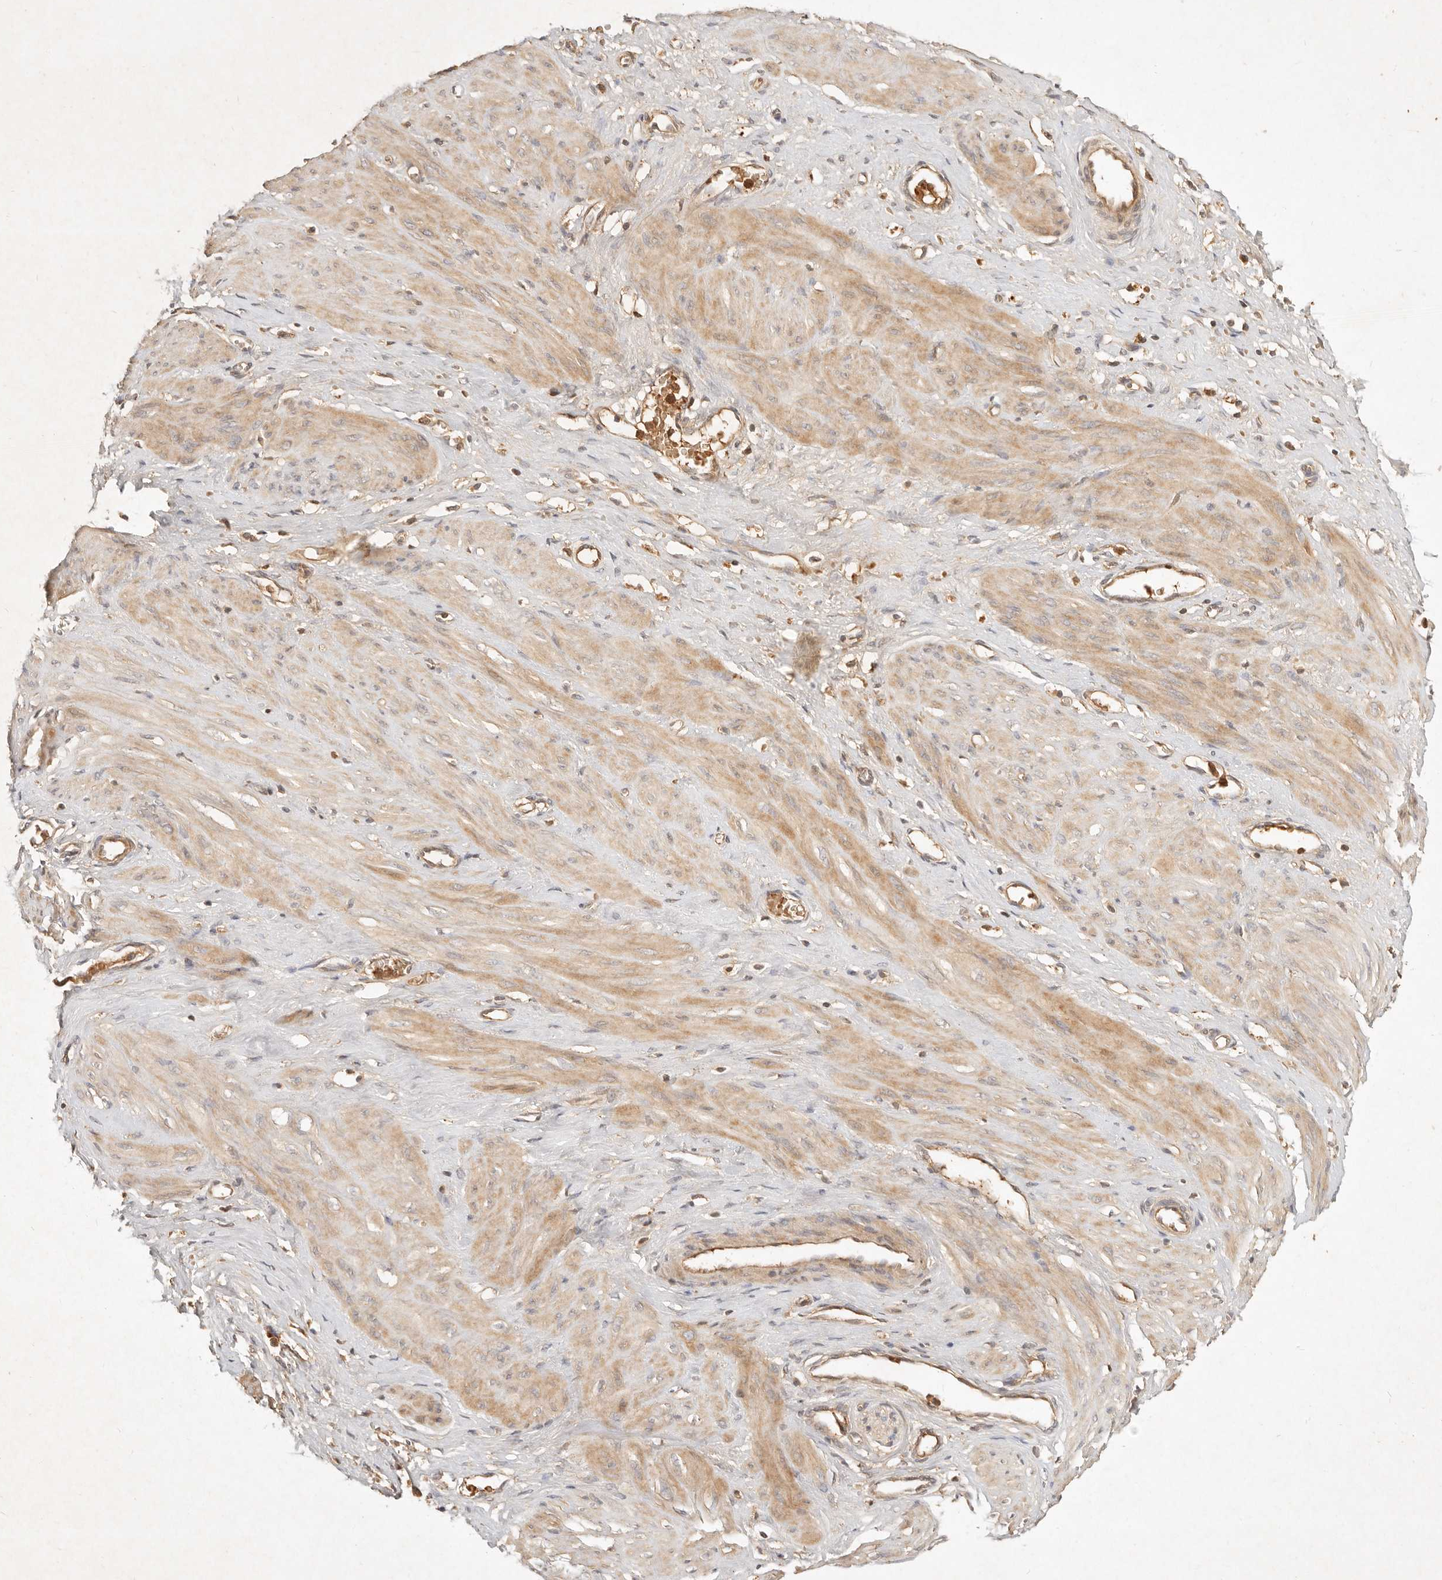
{"staining": {"intensity": "moderate", "quantity": ">75%", "location": "cytoplasmic/membranous"}, "tissue": "smooth muscle", "cell_type": "Smooth muscle cells", "image_type": "normal", "snomed": [{"axis": "morphology", "description": "Normal tissue, NOS"}, {"axis": "topography", "description": "Endometrium"}], "caption": "Immunohistochemistry (IHC) photomicrograph of normal smooth muscle: smooth muscle stained using immunohistochemistry exhibits medium levels of moderate protein expression localized specifically in the cytoplasmic/membranous of smooth muscle cells, appearing as a cytoplasmic/membranous brown color.", "gene": "FREM2", "patient": {"sex": "female", "age": 33}}